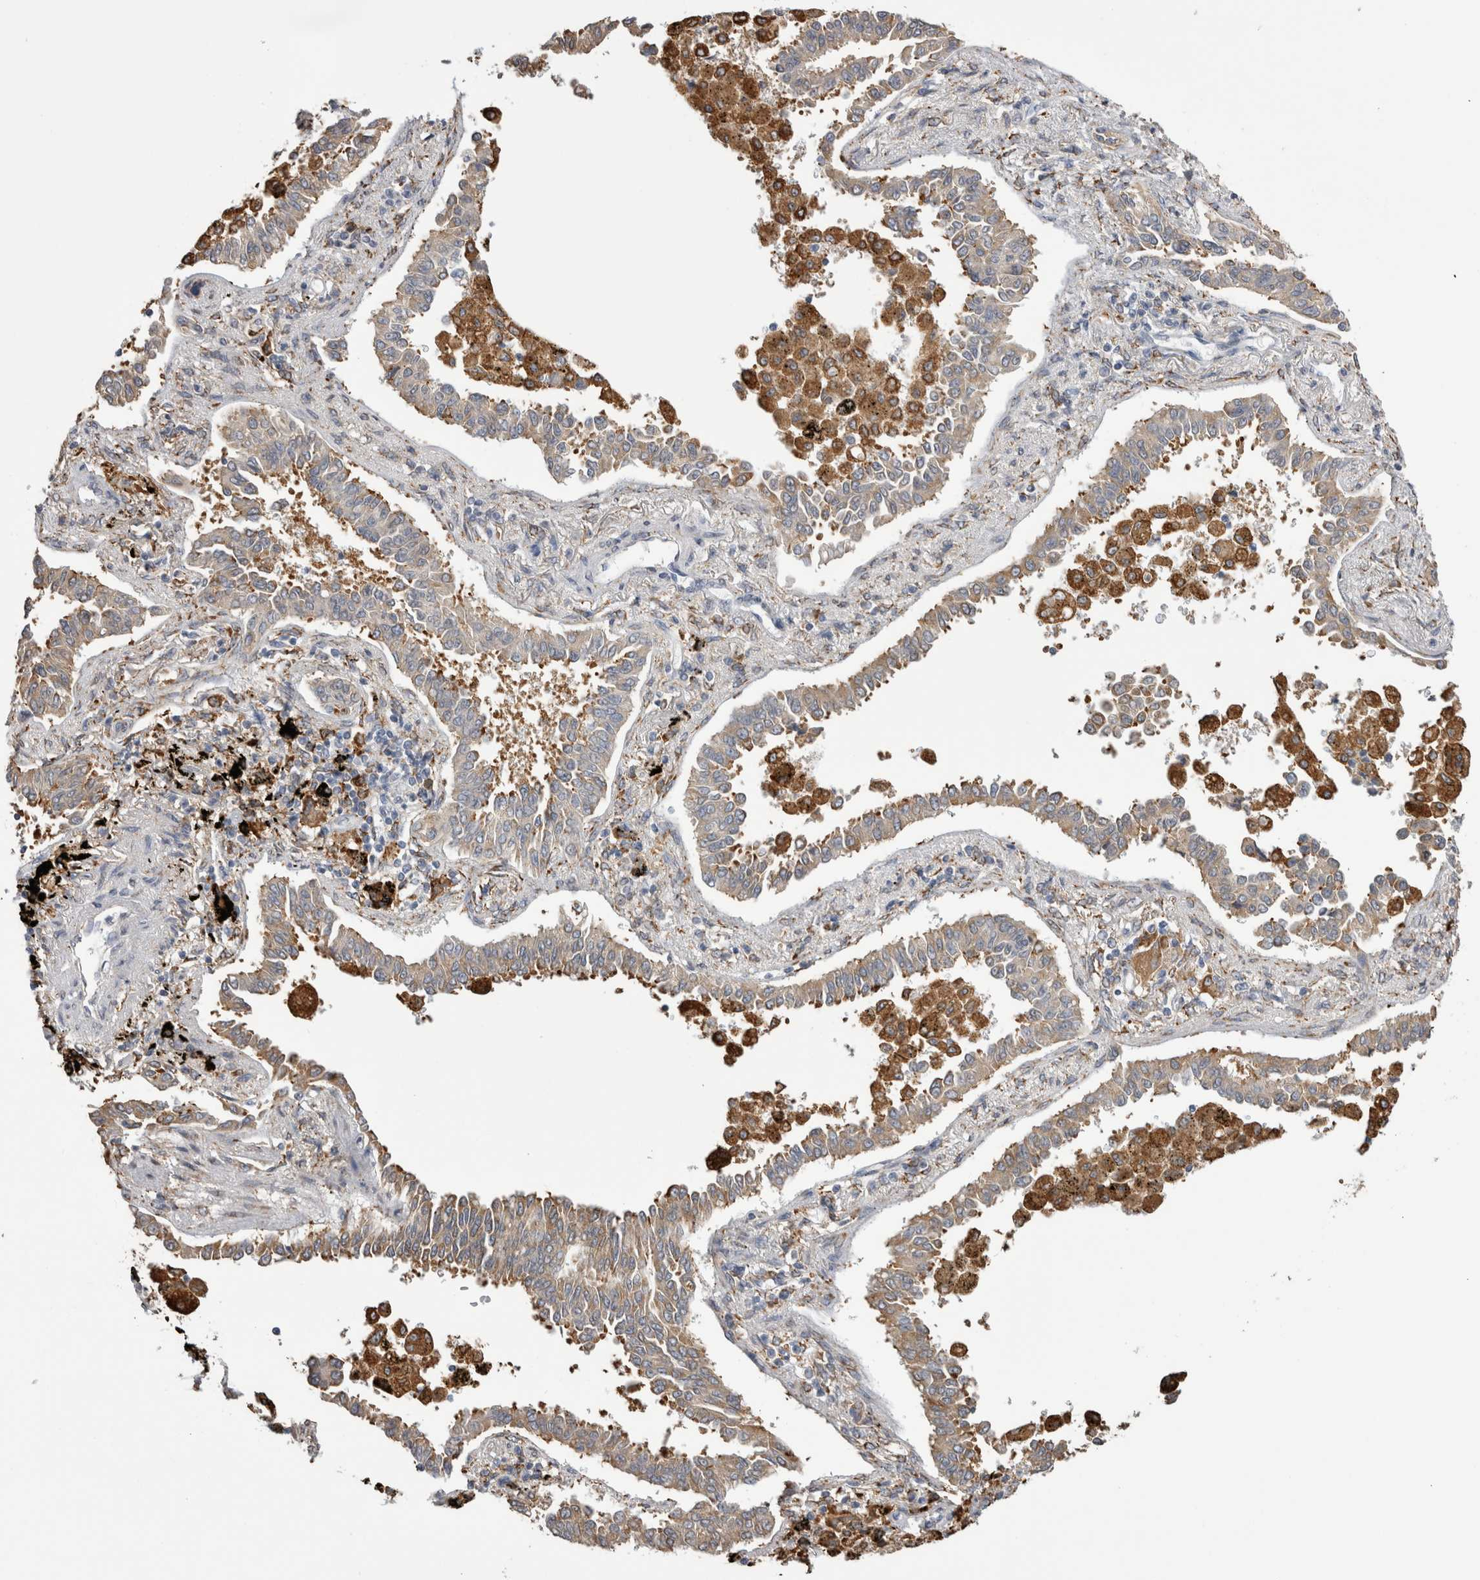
{"staining": {"intensity": "weak", "quantity": ">75%", "location": "cytoplasmic/membranous"}, "tissue": "lung cancer", "cell_type": "Tumor cells", "image_type": "cancer", "snomed": [{"axis": "morphology", "description": "Normal tissue, NOS"}, {"axis": "morphology", "description": "Adenocarcinoma, NOS"}, {"axis": "topography", "description": "Lung"}], "caption": "This image shows IHC staining of lung cancer, with low weak cytoplasmic/membranous staining in approximately >75% of tumor cells.", "gene": "LRPAP1", "patient": {"sex": "male", "age": 59}}